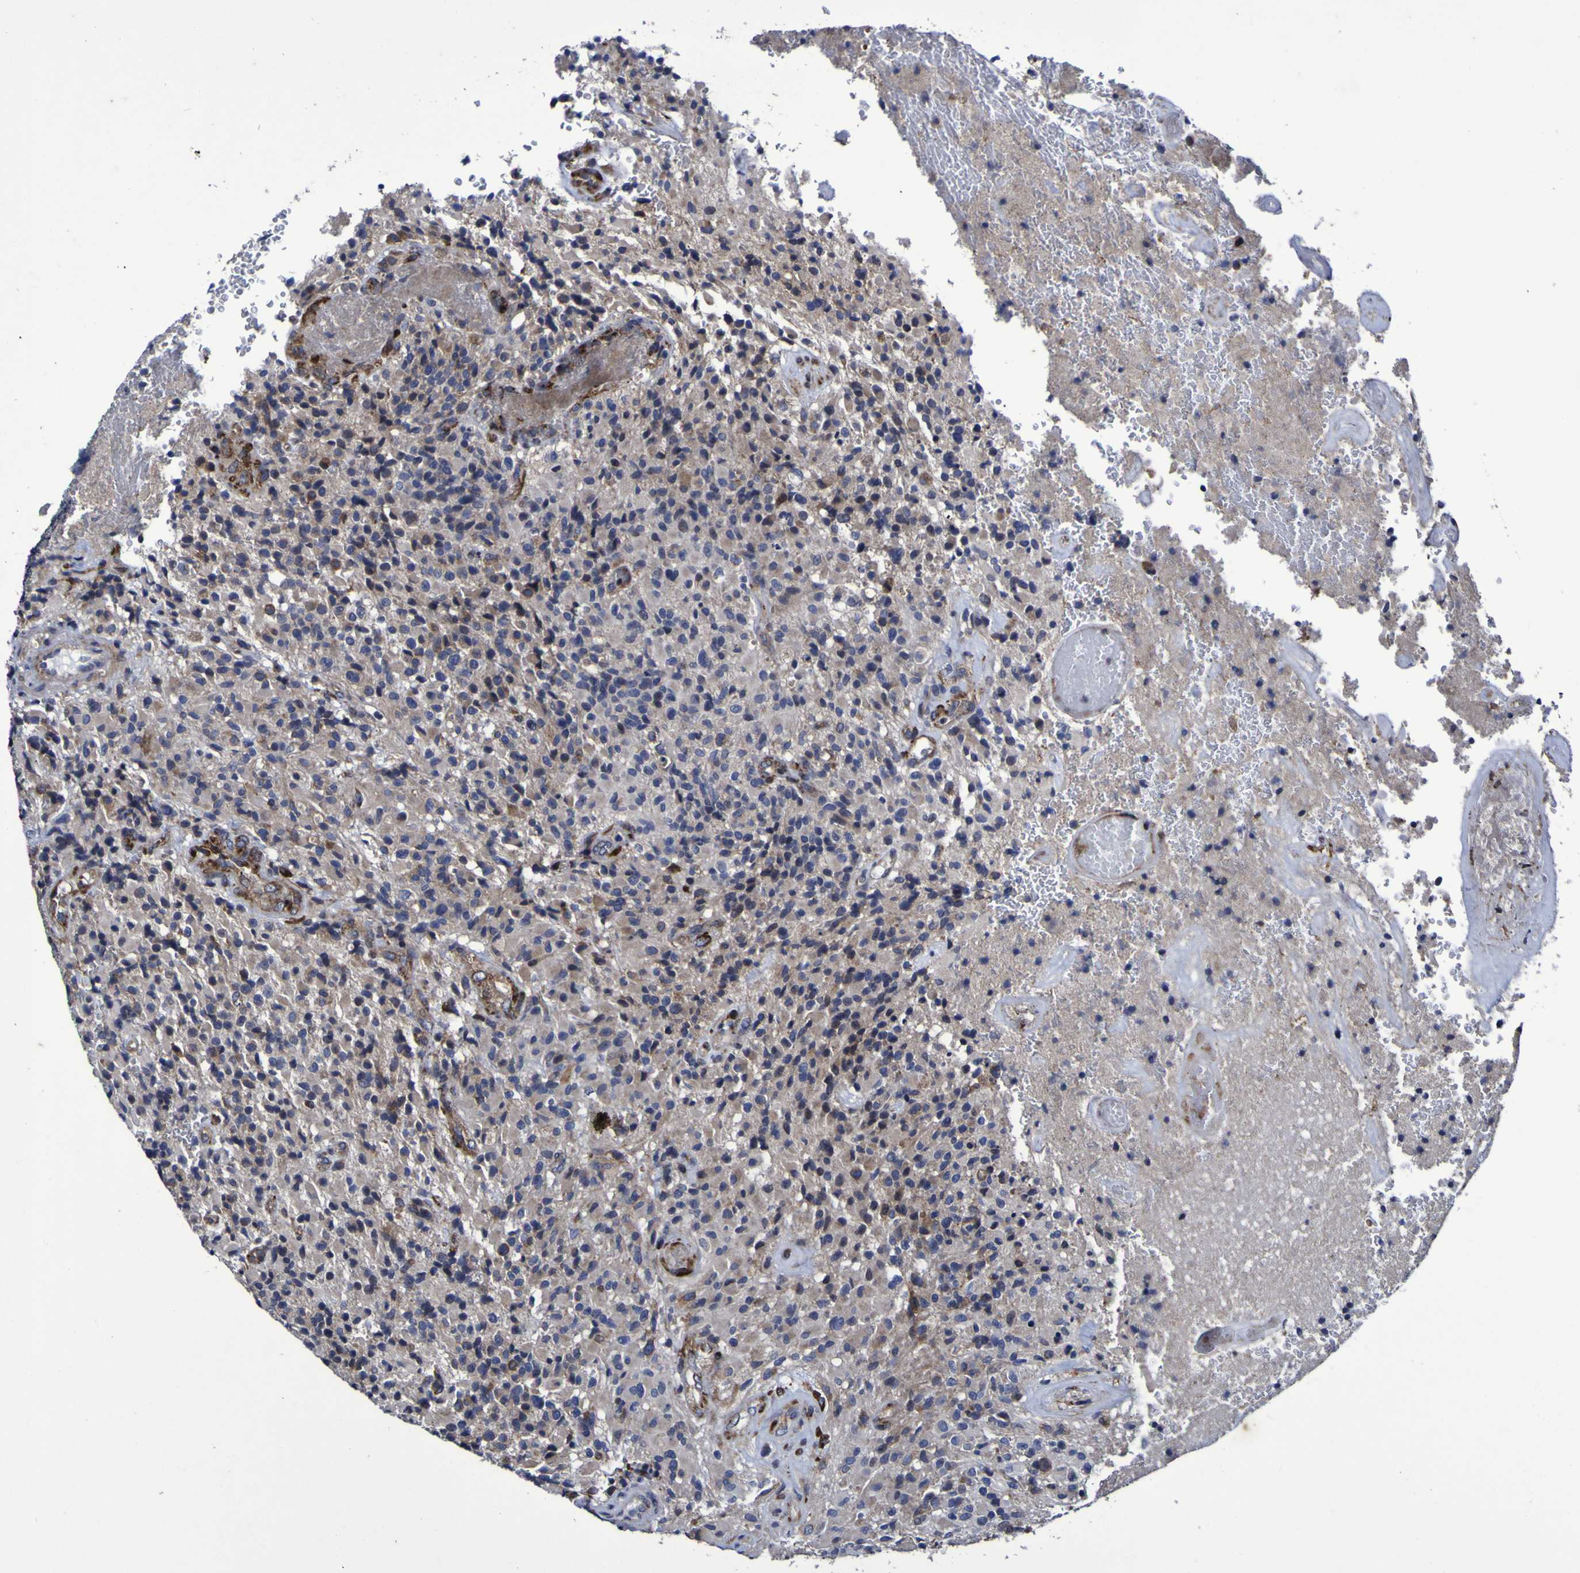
{"staining": {"intensity": "weak", "quantity": "<25%", "location": "cytoplasmic/membranous"}, "tissue": "glioma", "cell_type": "Tumor cells", "image_type": "cancer", "snomed": [{"axis": "morphology", "description": "Glioma, malignant, High grade"}, {"axis": "topography", "description": "Brain"}], "caption": "Immunohistochemistry (IHC) of human high-grade glioma (malignant) exhibits no positivity in tumor cells.", "gene": "P3H1", "patient": {"sex": "male", "age": 71}}